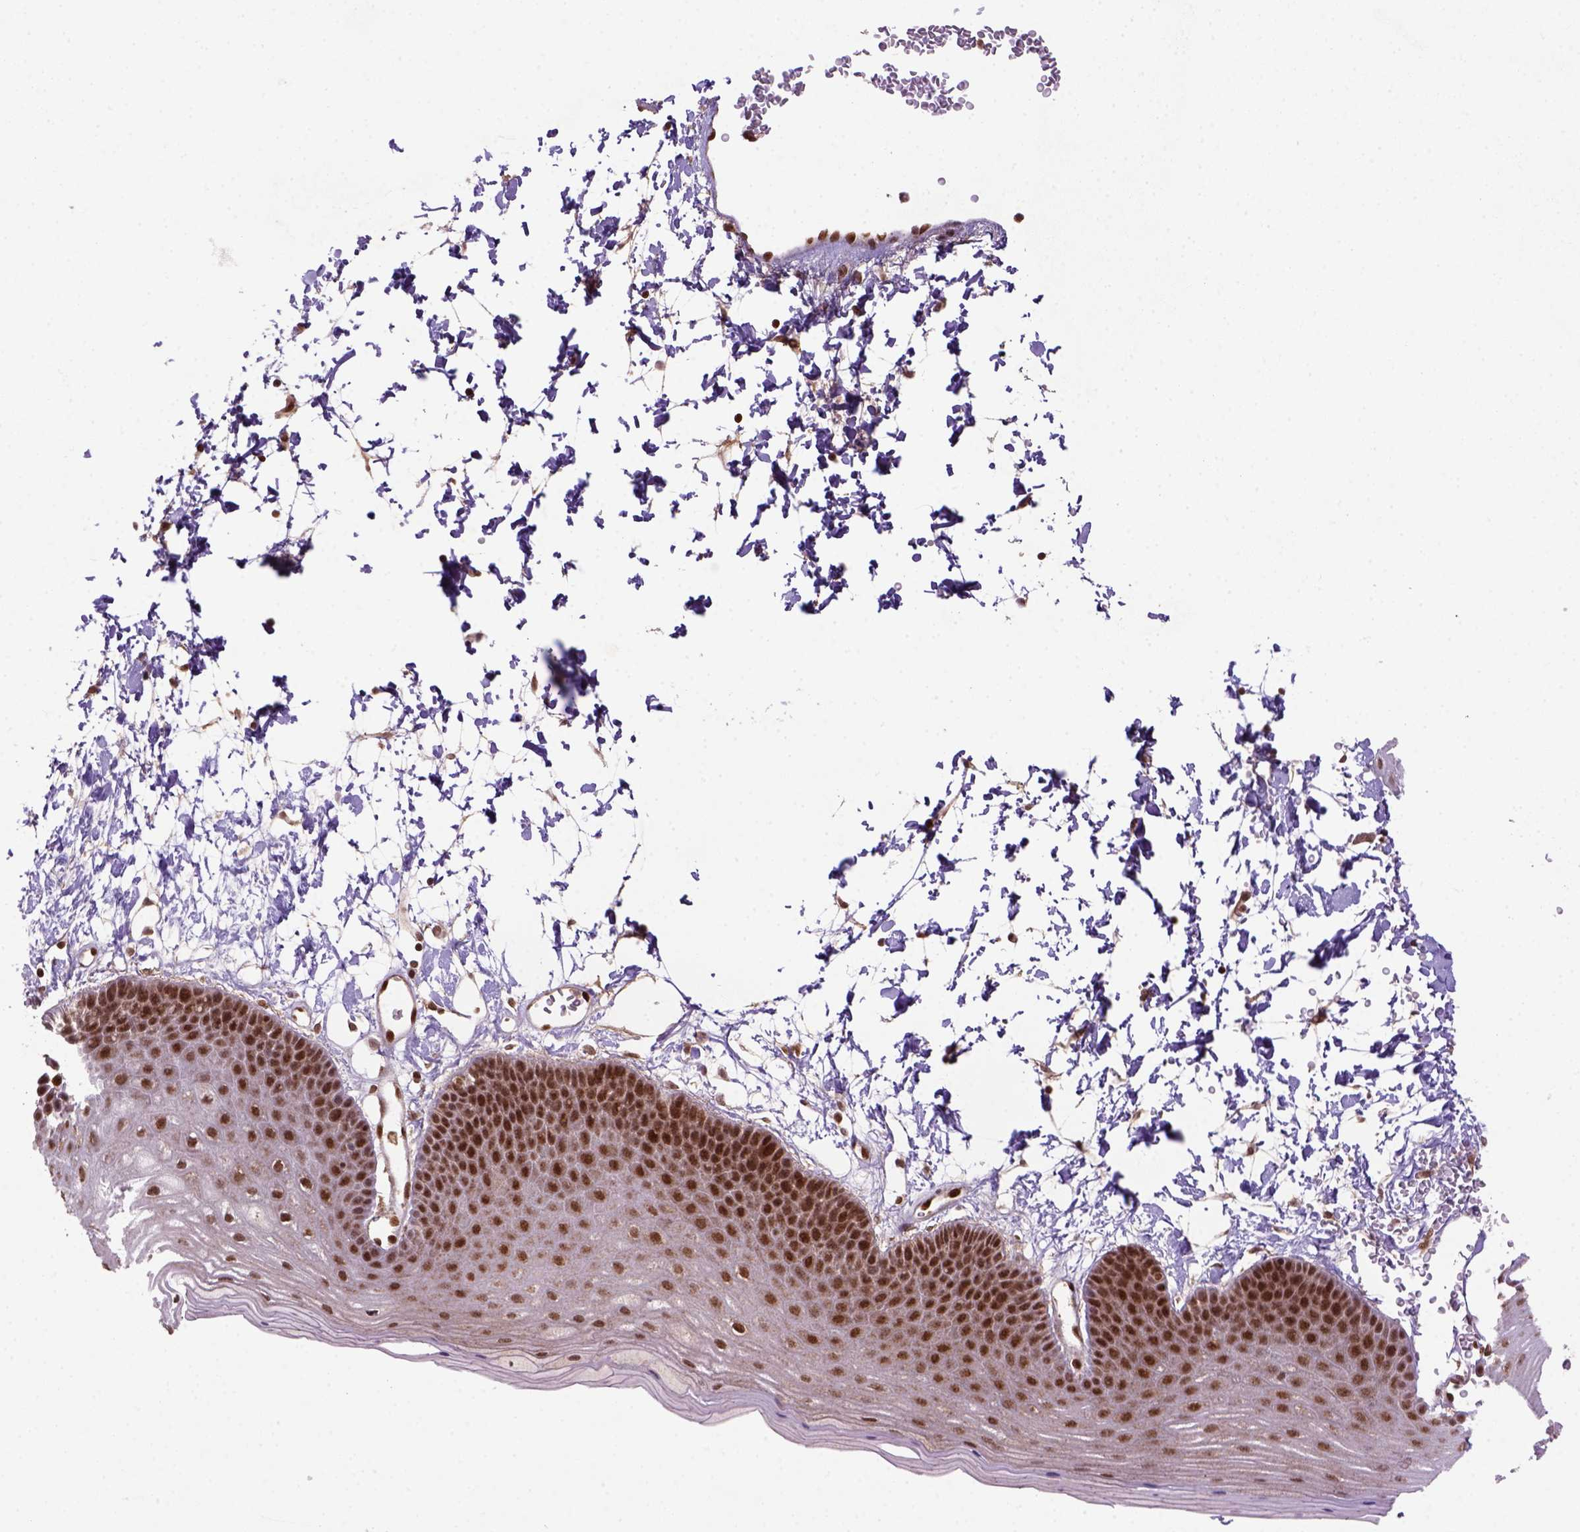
{"staining": {"intensity": "strong", "quantity": ">75%", "location": "nuclear"}, "tissue": "skin", "cell_type": "Epidermal cells", "image_type": "normal", "snomed": [{"axis": "morphology", "description": "Normal tissue, NOS"}, {"axis": "topography", "description": "Anal"}], "caption": "DAB immunohistochemical staining of benign skin demonstrates strong nuclear protein positivity in about >75% of epidermal cells.", "gene": "MGMT", "patient": {"sex": "male", "age": 53}}